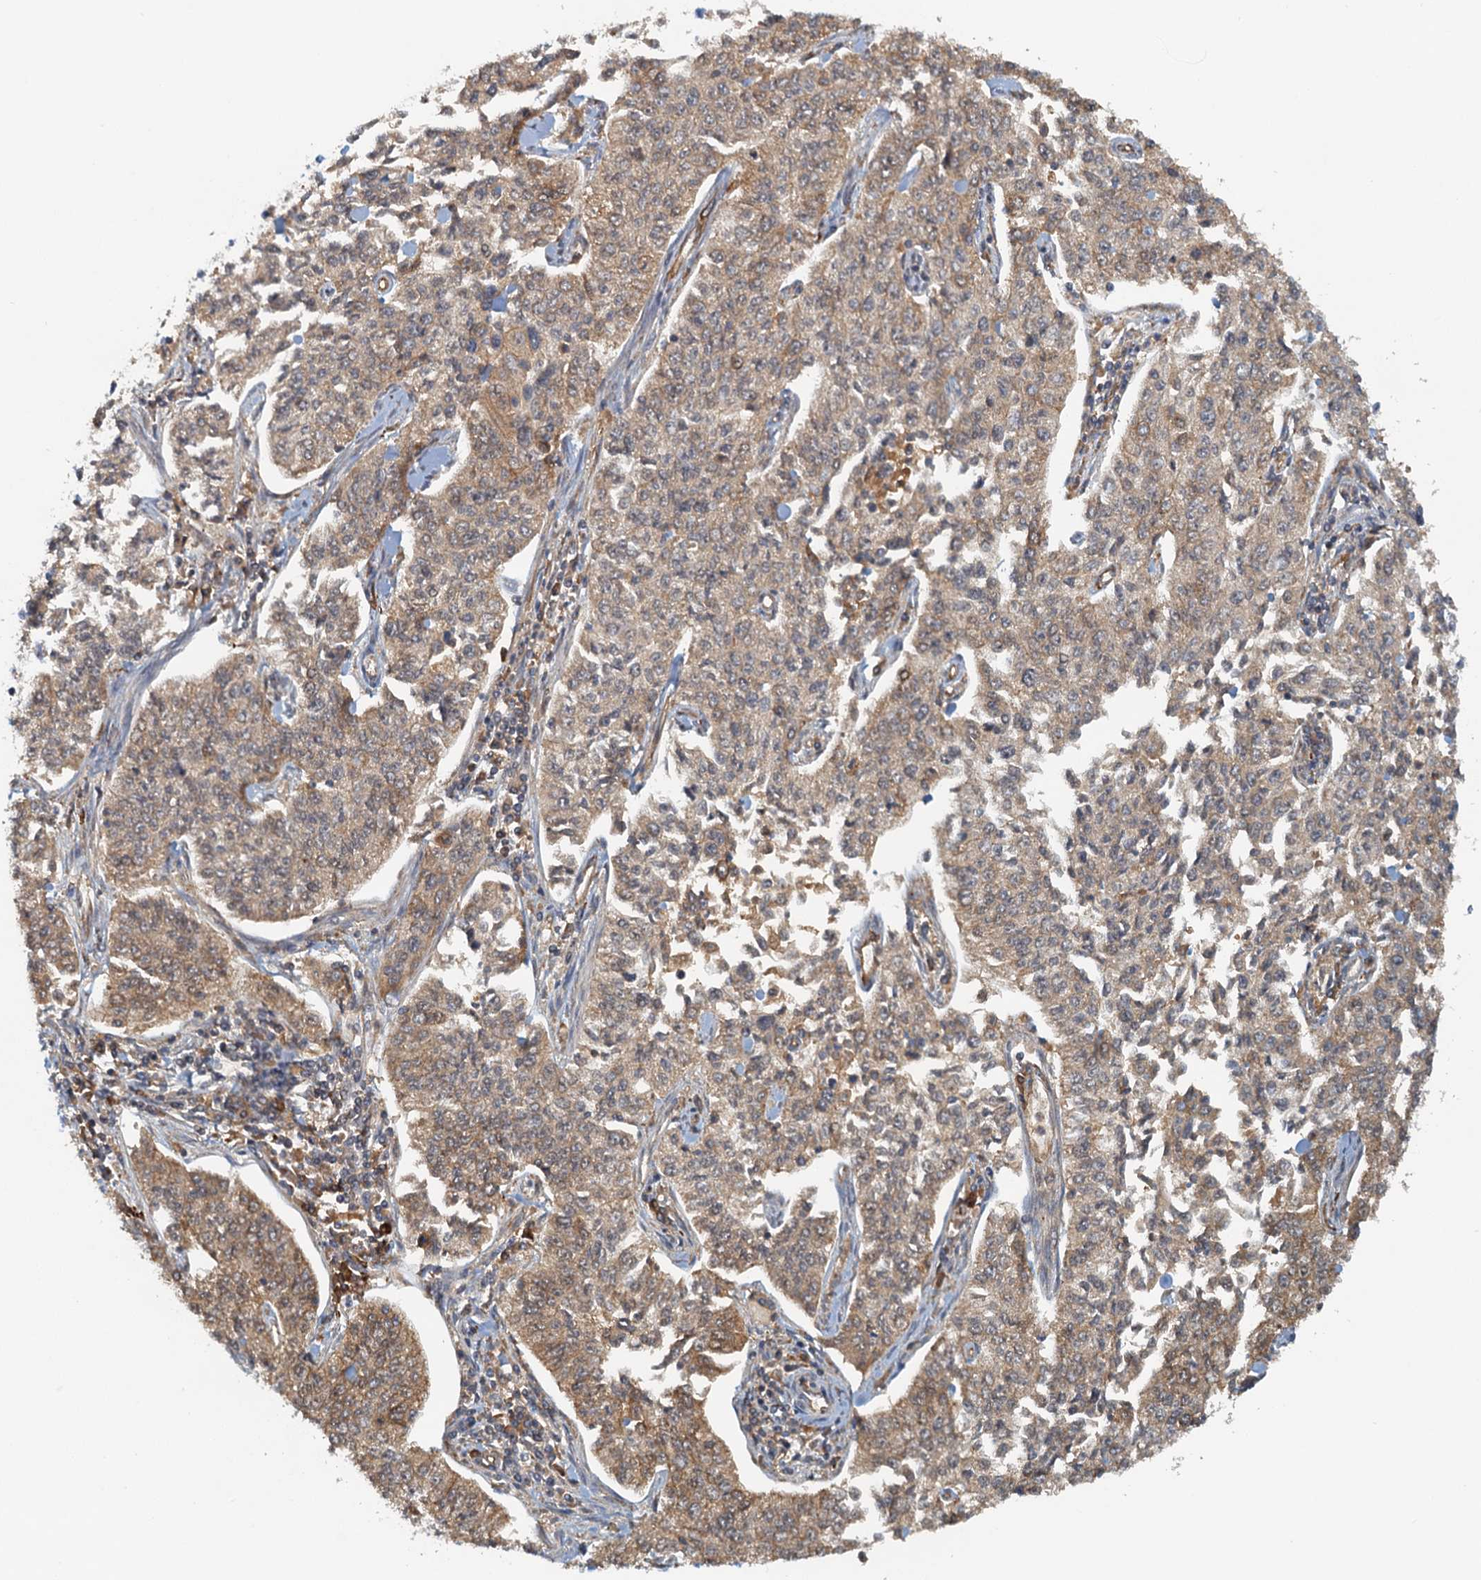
{"staining": {"intensity": "moderate", "quantity": ">75%", "location": "cytoplasmic/membranous"}, "tissue": "cervical cancer", "cell_type": "Tumor cells", "image_type": "cancer", "snomed": [{"axis": "morphology", "description": "Squamous cell carcinoma, NOS"}, {"axis": "topography", "description": "Cervix"}], "caption": "Protein expression analysis of human cervical cancer (squamous cell carcinoma) reveals moderate cytoplasmic/membranous expression in approximately >75% of tumor cells.", "gene": "NIPAL3", "patient": {"sex": "female", "age": 35}}